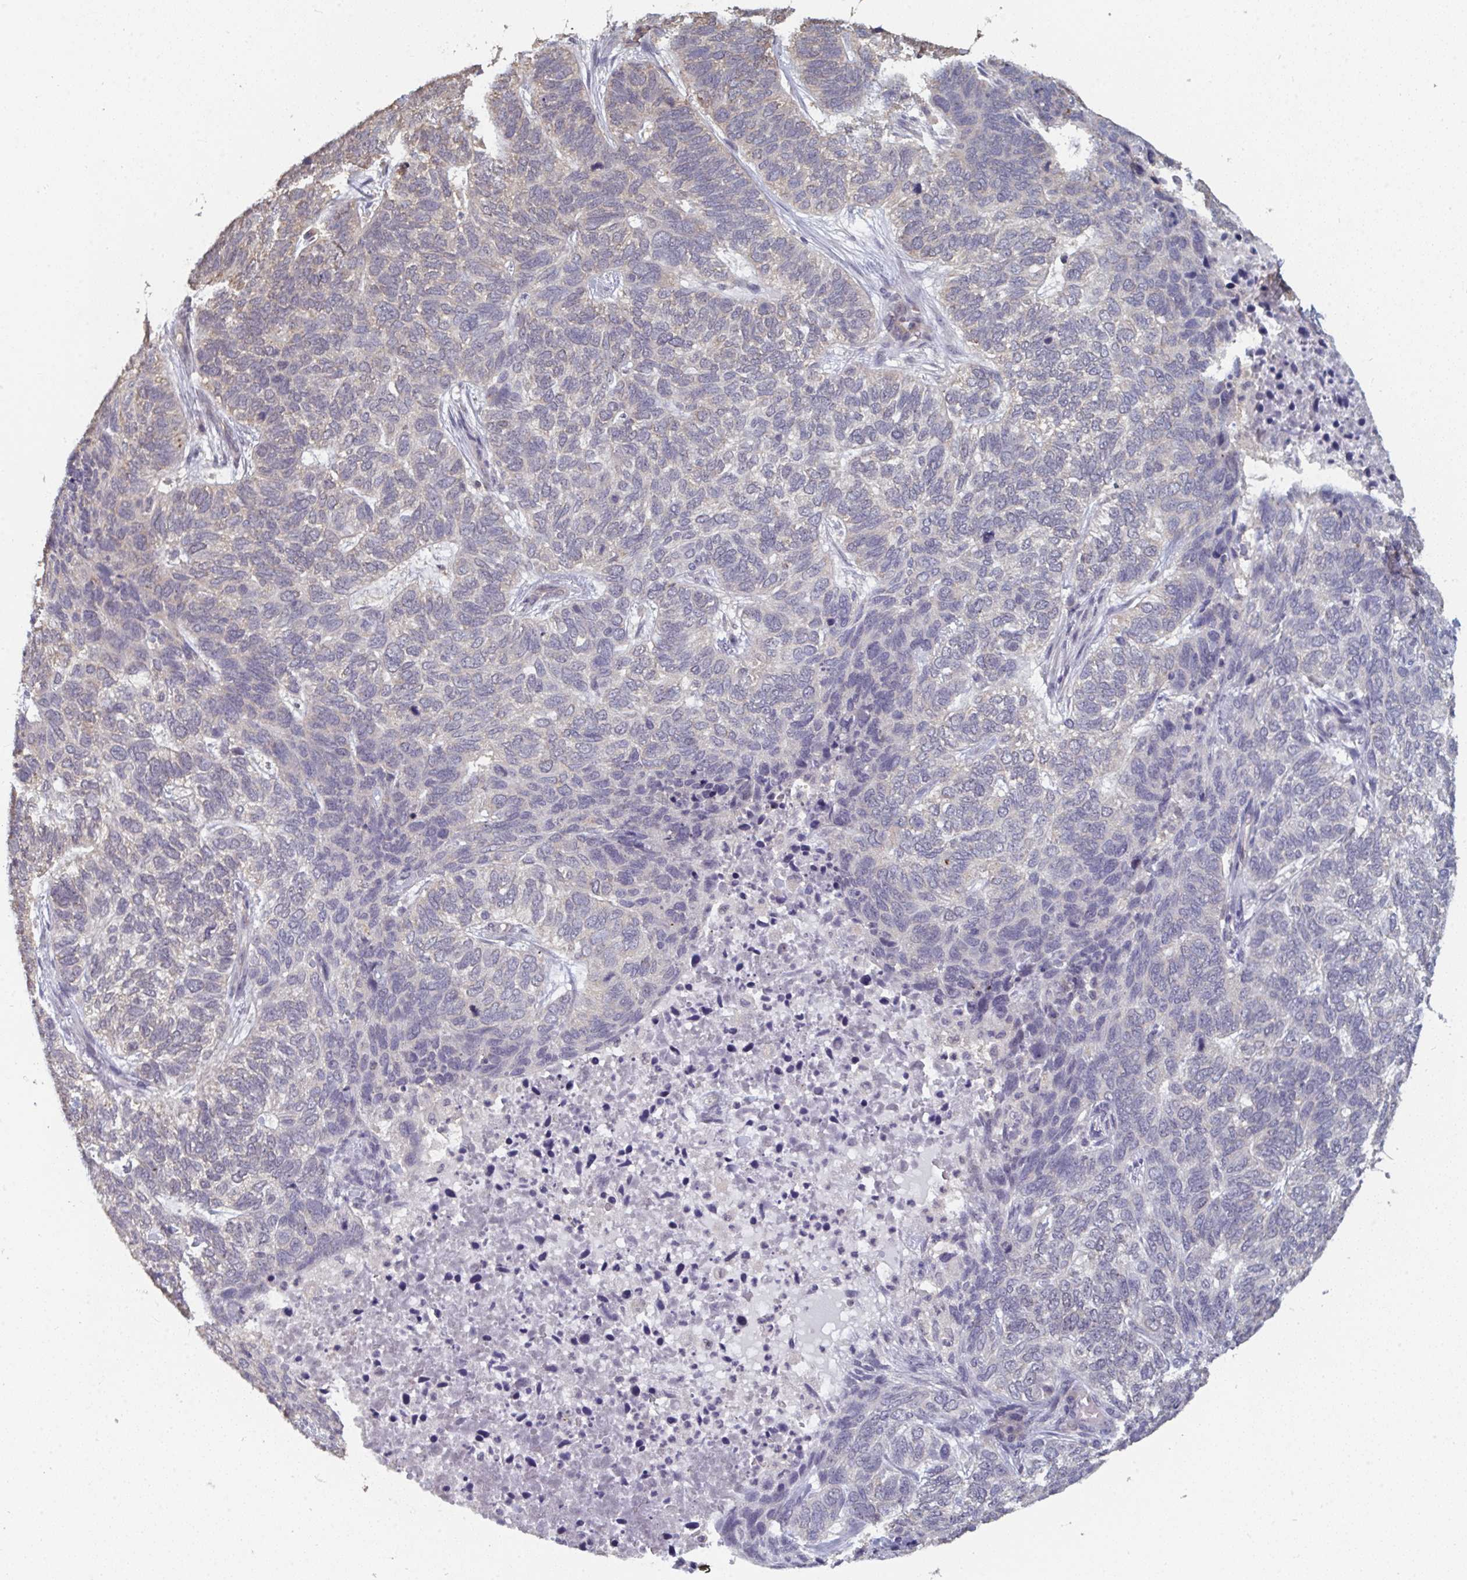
{"staining": {"intensity": "weak", "quantity": "<25%", "location": "cytoplasmic/membranous"}, "tissue": "skin cancer", "cell_type": "Tumor cells", "image_type": "cancer", "snomed": [{"axis": "morphology", "description": "Basal cell carcinoma"}, {"axis": "topography", "description": "Skin"}], "caption": "Photomicrograph shows no significant protein staining in tumor cells of skin basal cell carcinoma. Nuclei are stained in blue.", "gene": "LIX1", "patient": {"sex": "female", "age": 65}}